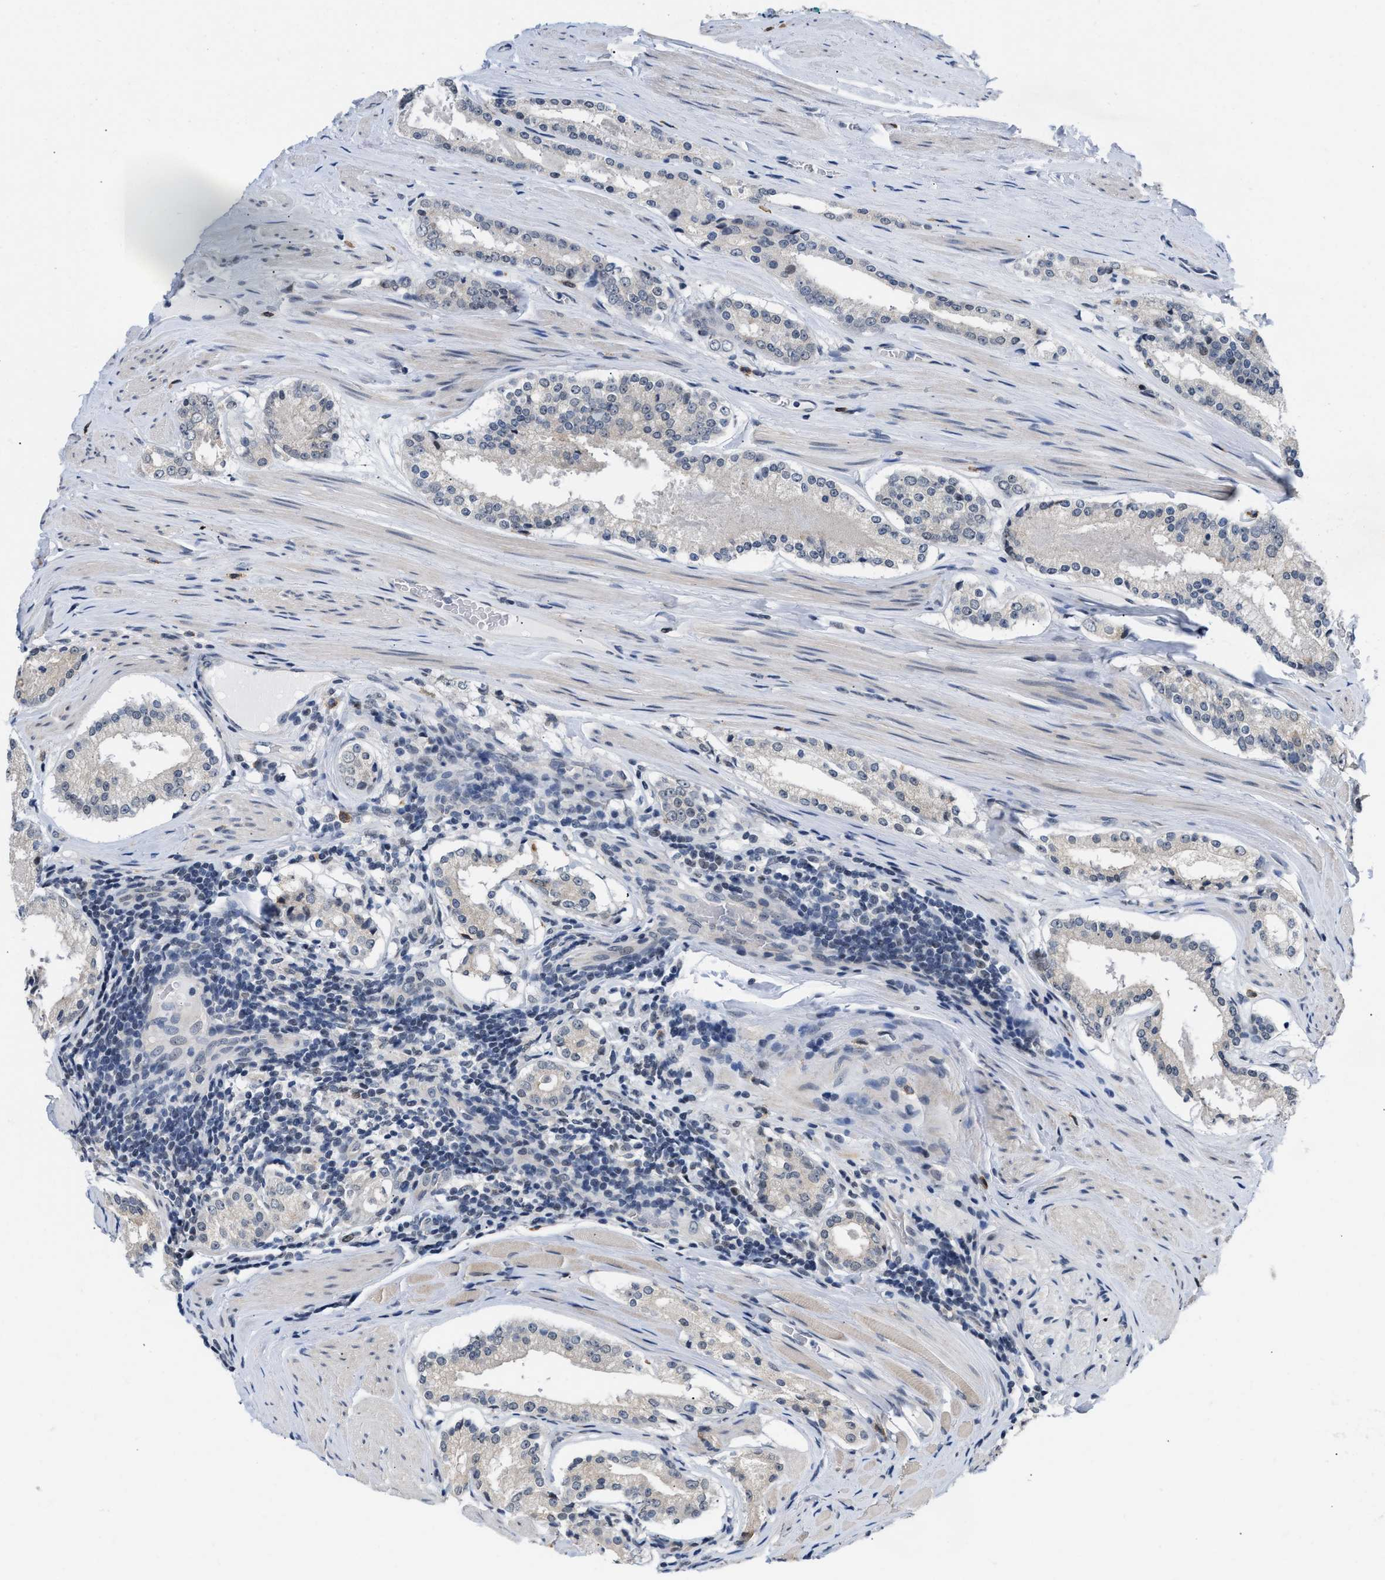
{"staining": {"intensity": "negative", "quantity": "none", "location": "none"}, "tissue": "prostate cancer", "cell_type": "Tumor cells", "image_type": "cancer", "snomed": [{"axis": "morphology", "description": "Adenocarcinoma, Low grade"}, {"axis": "topography", "description": "Prostate"}], "caption": "An immunohistochemistry (IHC) histopathology image of prostate cancer (adenocarcinoma (low-grade)) is shown. There is no staining in tumor cells of prostate cancer (adenocarcinoma (low-grade)).", "gene": "TXNRD3", "patient": {"sex": "male", "age": 63}}